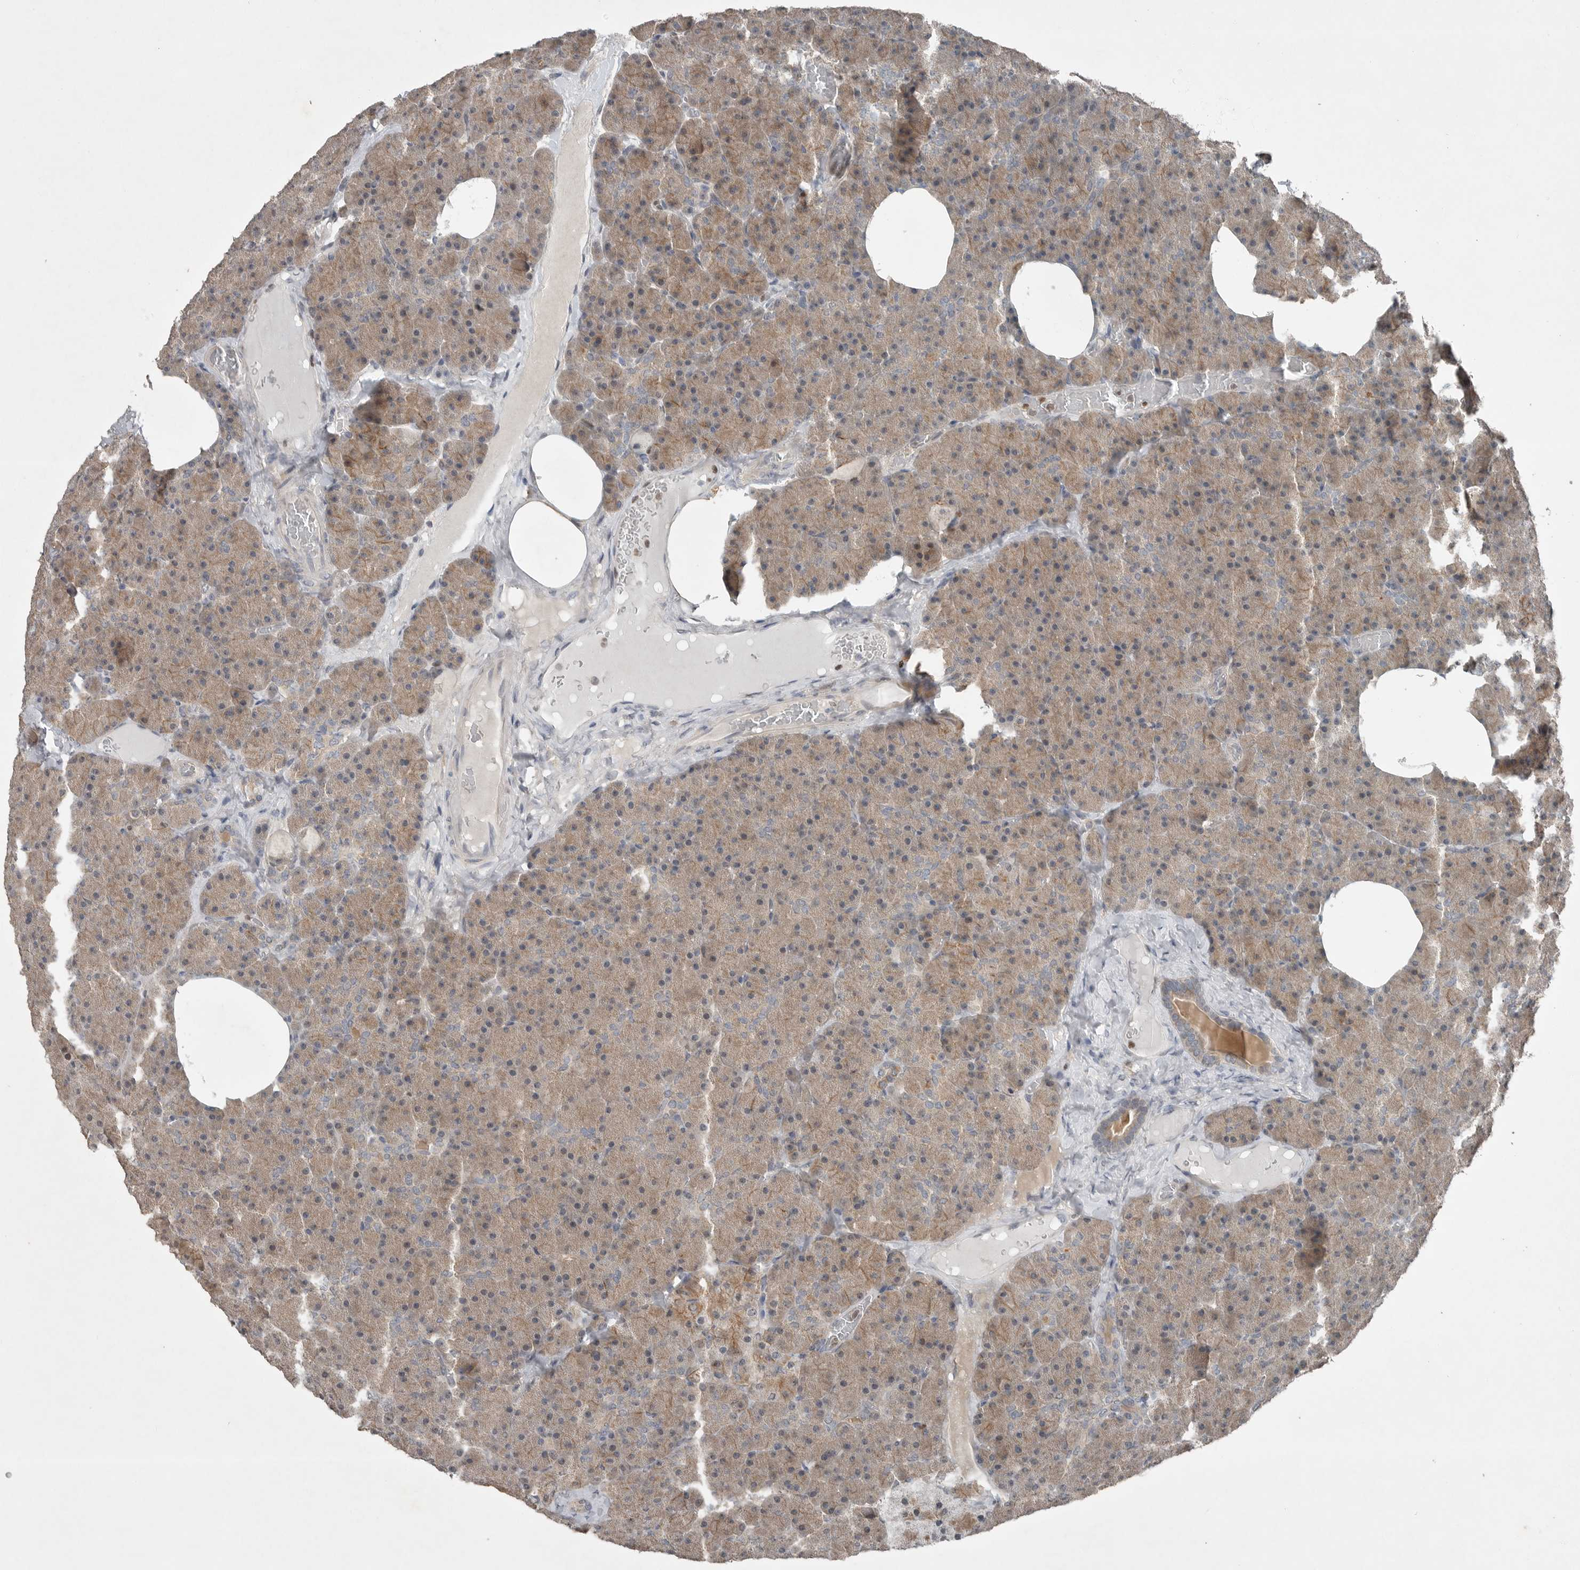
{"staining": {"intensity": "moderate", "quantity": ">75%", "location": "cytoplasmic/membranous"}, "tissue": "pancreas", "cell_type": "Exocrine glandular cells", "image_type": "normal", "snomed": [{"axis": "morphology", "description": "Normal tissue, NOS"}, {"axis": "morphology", "description": "Carcinoid, malignant, NOS"}, {"axis": "topography", "description": "Pancreas"}], "caption": "Immunohistochemistry (IHC) micrograph of benign pancreas: pancreas stained using IHC exhibits medium levels of moderate protein expression localized specifically in the cytoplasmic/membranous of exocrine glandular cells, appearing as a cytoplasmic/membranous brown color.", "gene": "MFAP3L", "patient": {"sex": "female", "age": 35}}